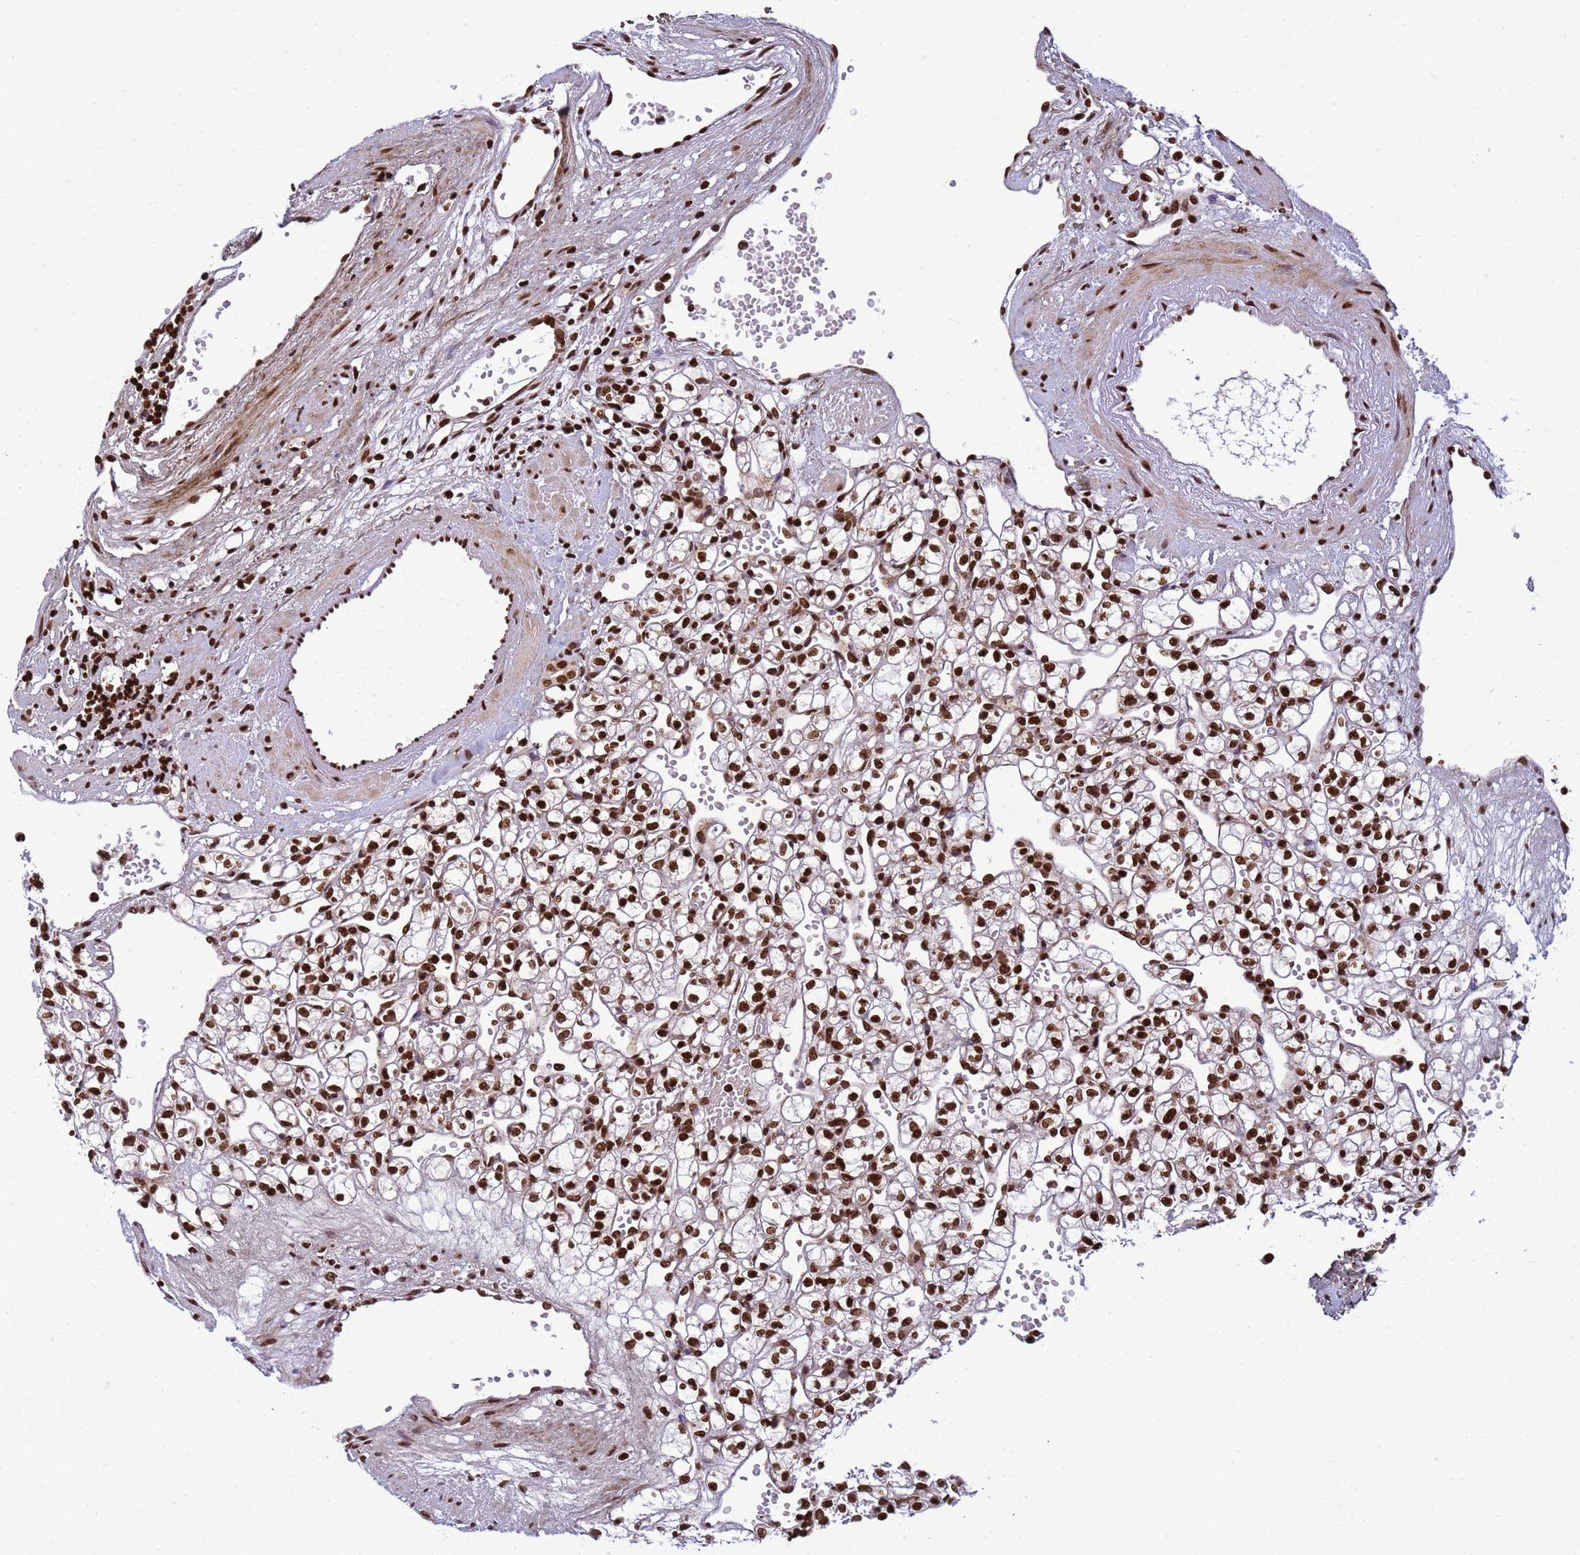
{"staining": {"intensity": "strong", "quantity": ">75%", "location": "nuclear"}, "tissue": "renal cancer", "cell_type": "Tumor cells", "image_type": "cancer", "snomed": [{"axis": "morphology", "description": "Adenocarcinoma, NOS"}, {"axis": "topography", "description": "Kidney"}], "caption": "A brown stain labels strong nuclear staining of a protein in renal cancer (adenocarcinoma) tumor cells.", "gene": "H3-3B", "patient": {"sex": "female", "age": 59}}